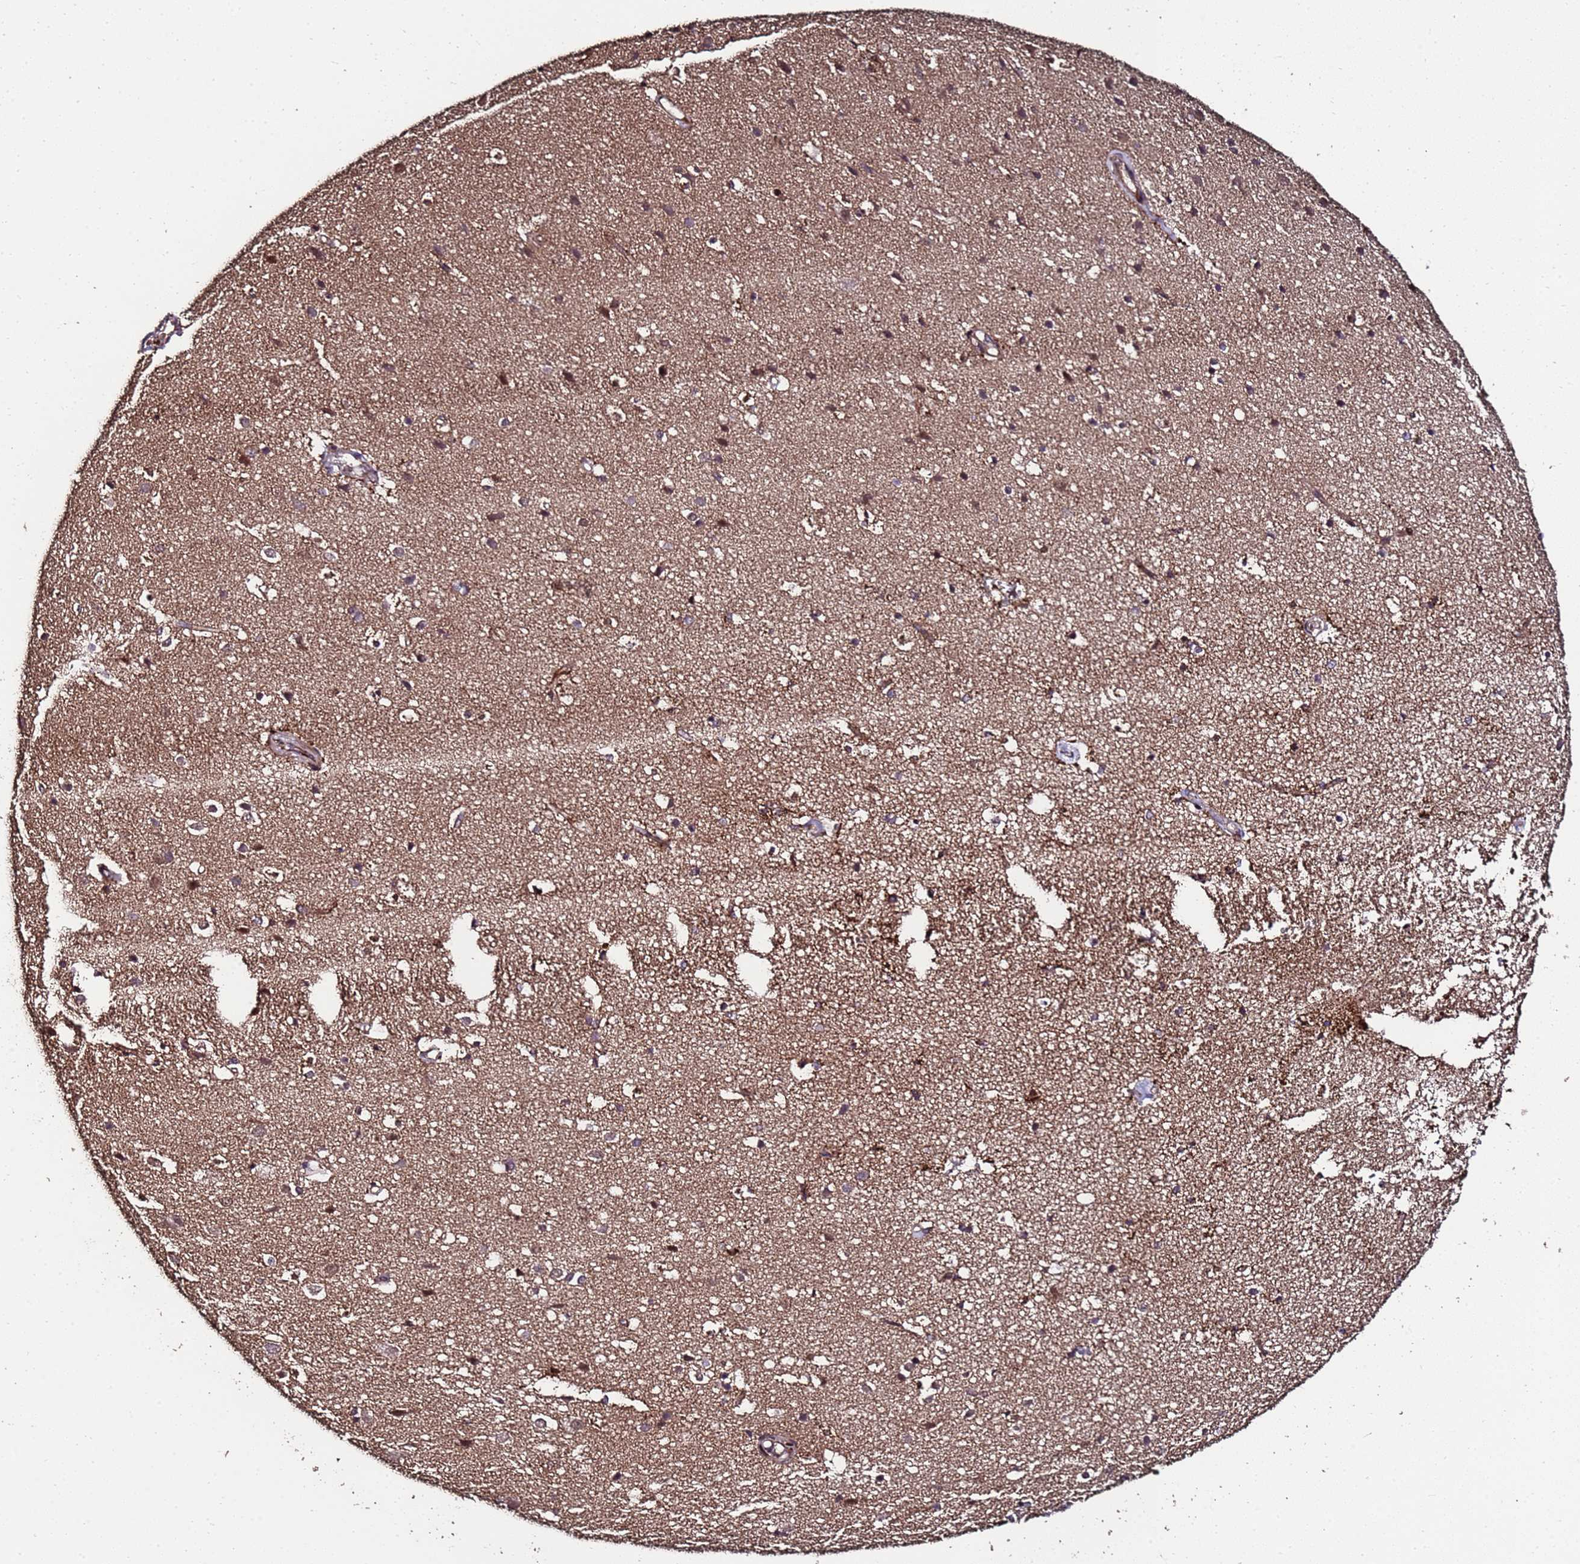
{"staining": {"intensity": "moderate", "quantity": ">75%", "location": "cytoplasmic/membranous,nuclear"}, "tissue": "cerebral cortex", "cell_type": "Endothelial cells", "image_type": "normal", "snomed": [{"axis": "morphology", "description": "Normal tissue, NOS"}, {"axis": "topography", "description": "Cerebral cortex"}], "caption": "This photomicrograph displays IHC staining of benign cerebral cortex, with medium moderate cytoplasmic/membranous,nuclear positivity in about >75% of endothelial cells.", "gene": "PRODH", "patient": {"sex": "male", "age": 54}}